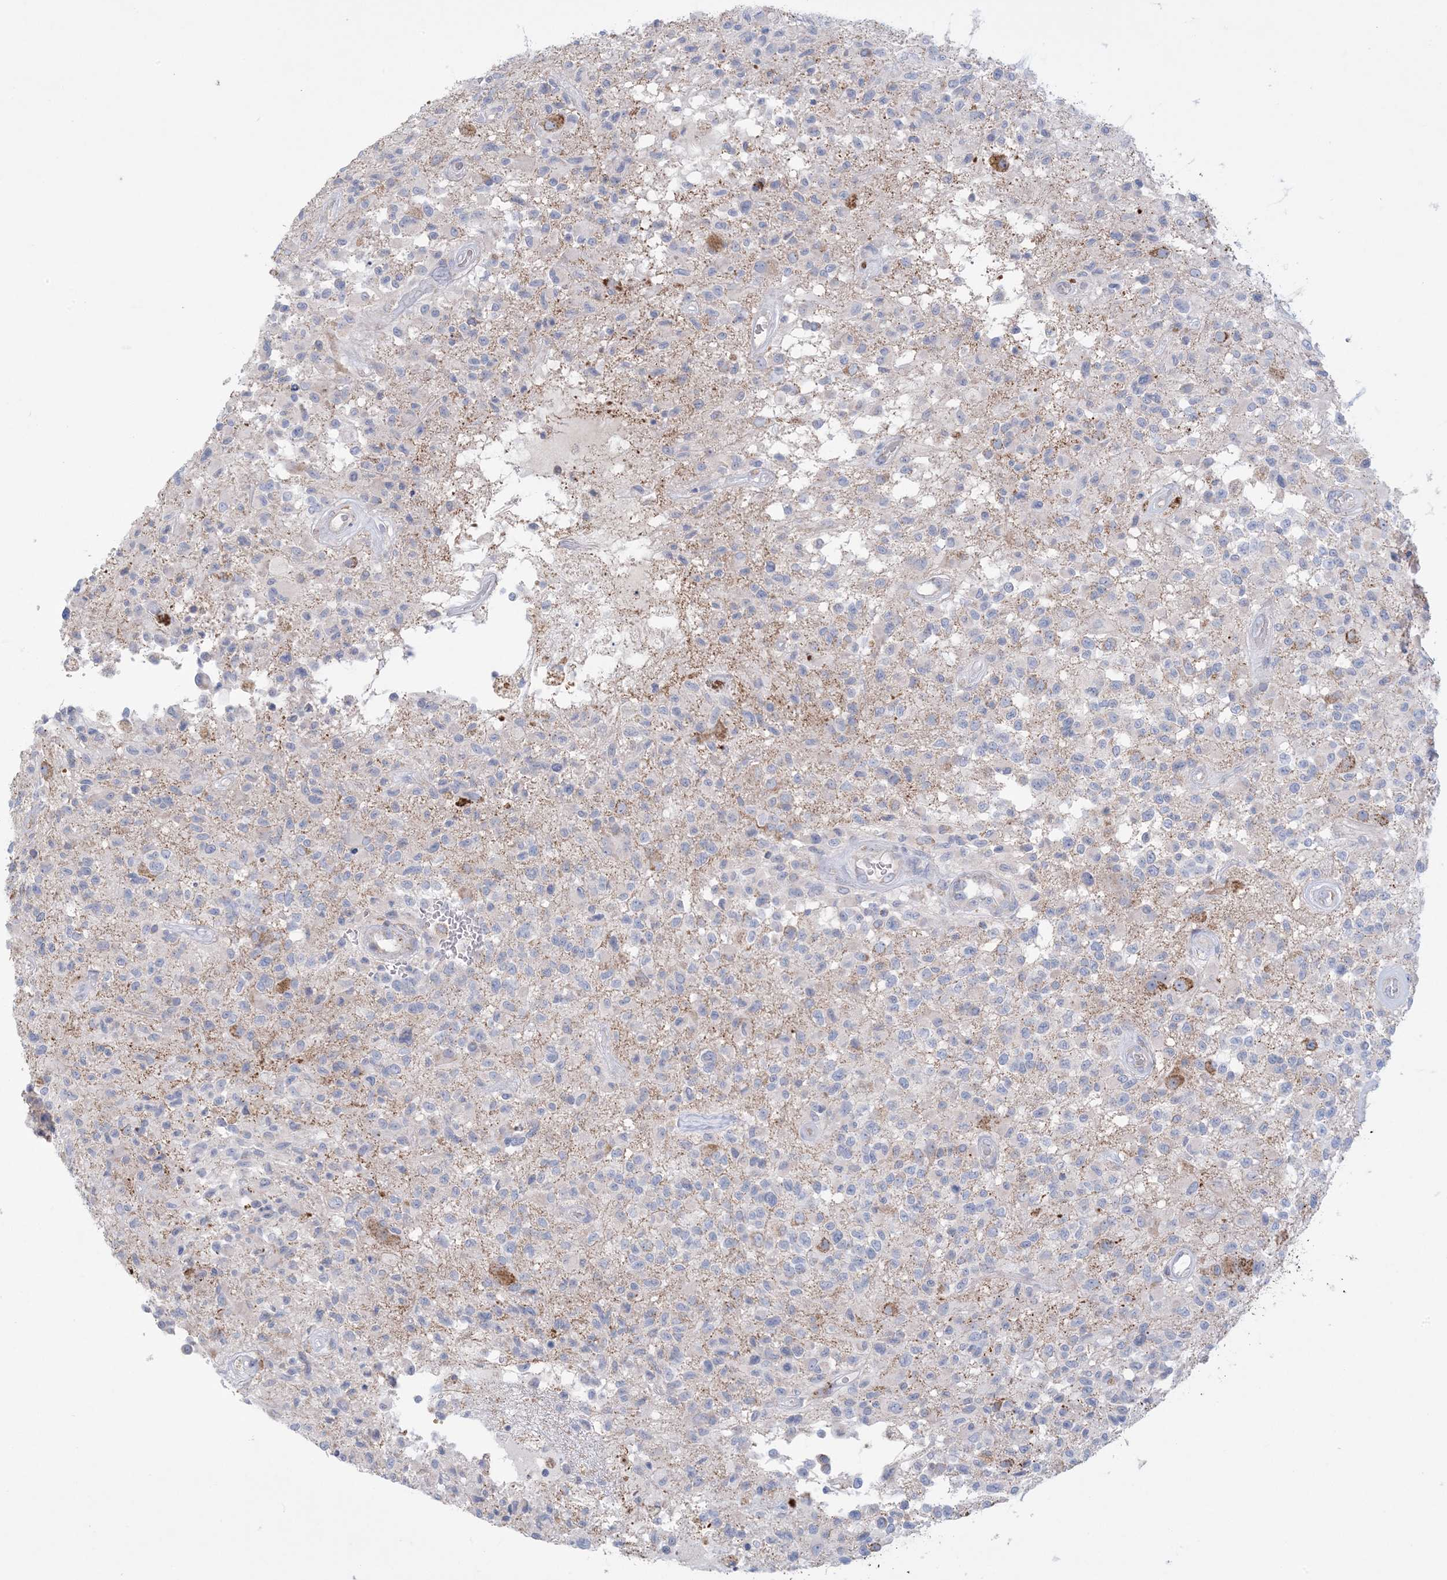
{"staining": {"intensity": "negative", "quantity": "none", "location": "none"}, "tissue": "glioma", "cell_type": "Tumor cells", "image_type": "cancer", "snomed": [{"axis": "morphology", "description": "Glioma, malignant, High grade"}, {"axis": "morphology", "description": "Glioblastoma, NOS"}, {"axis": "topography", "description": "Brain"}], "caption": "This is a image of IHC staining of glioma, which shows no expression in tumor cells.", "gene": "KCTD6", "patient": {"sex": "male", "age": 60}}